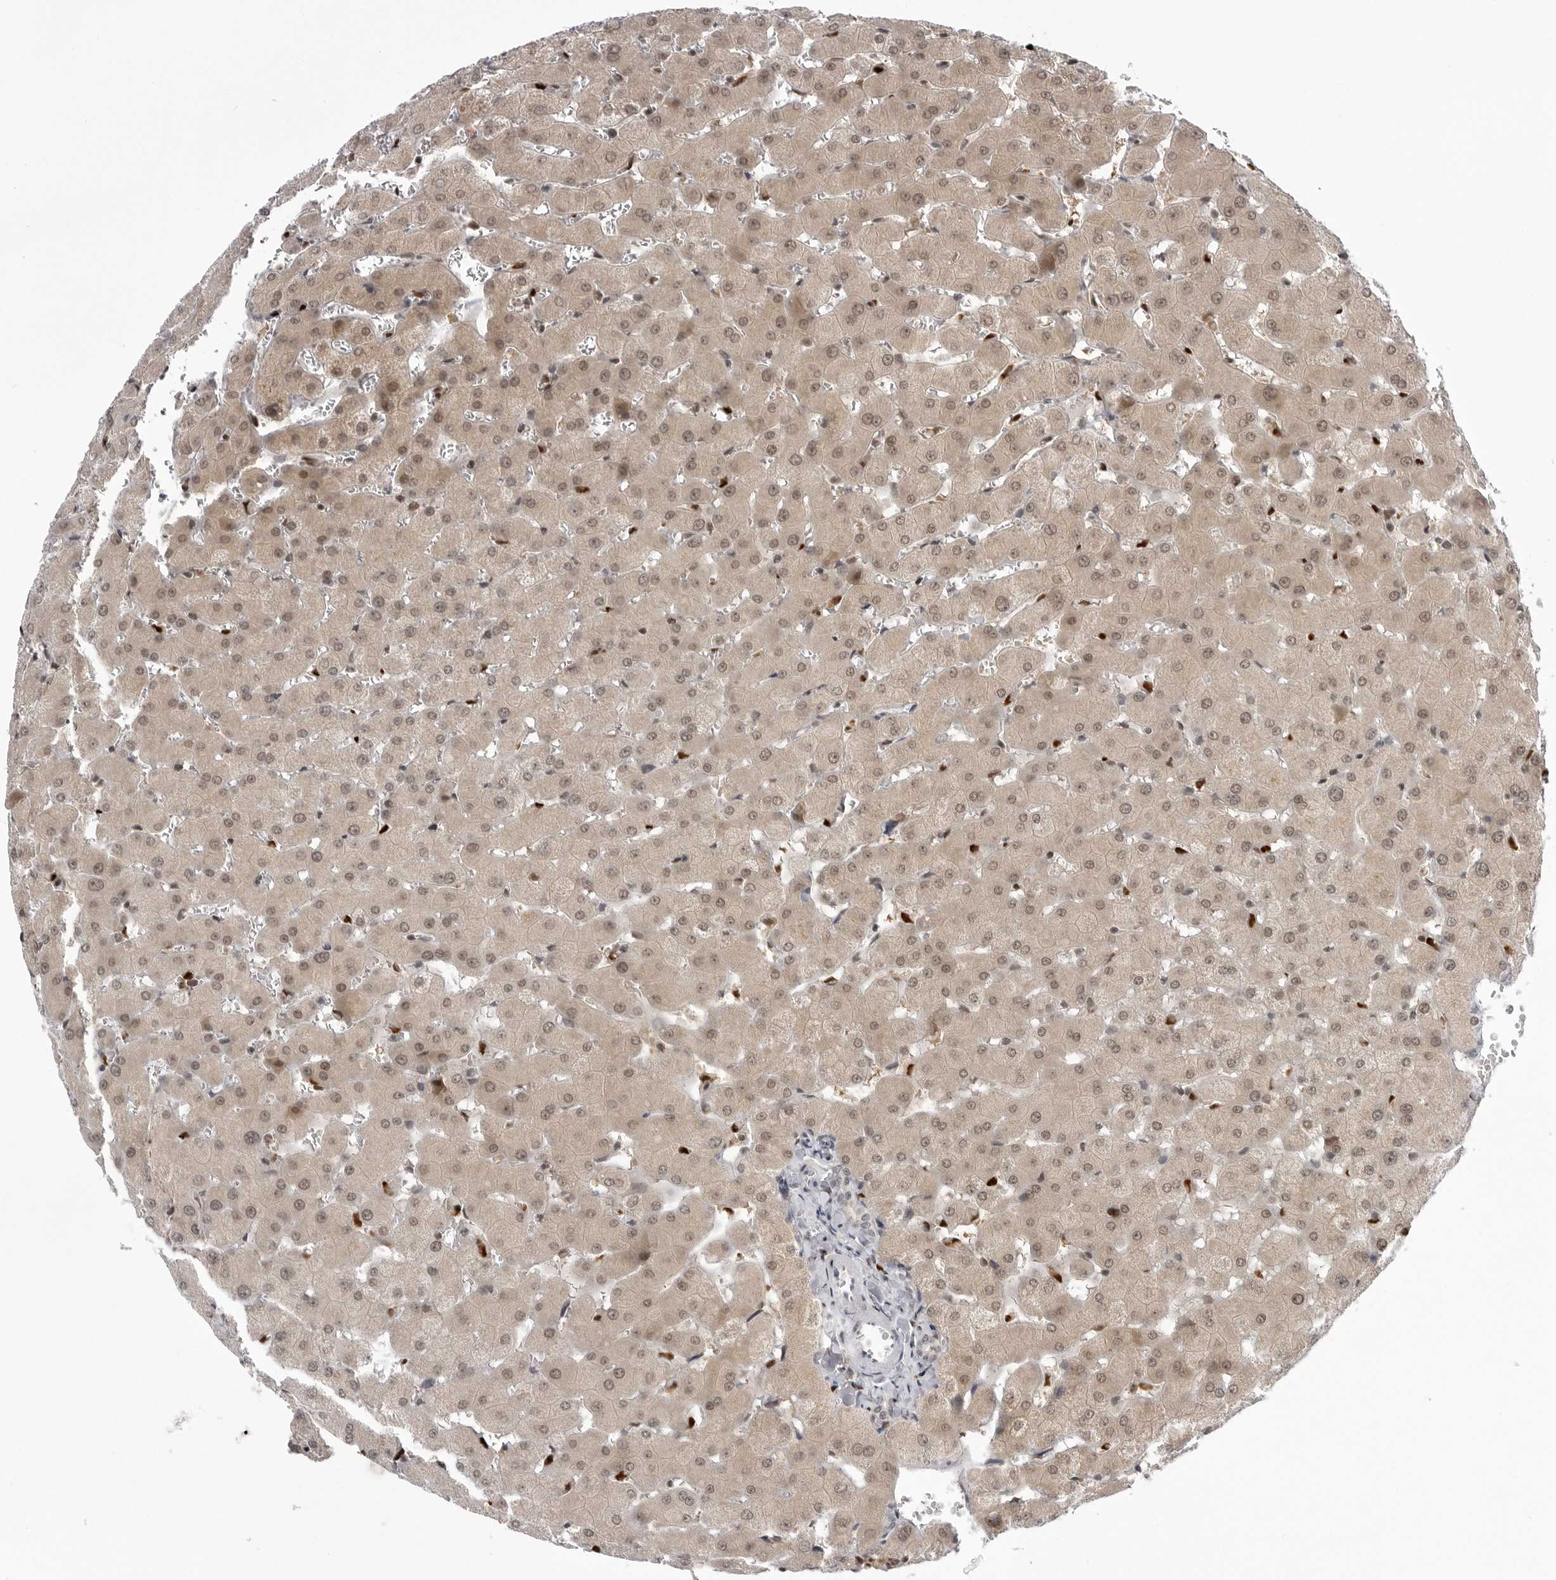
{"staining": {"intensity": "weak", "quantity": "<25%", "location": "nuclear"}, "tissue": "liver", "cell_type": "Cholangiocytes", "image_type": "normal", "snomed": [{"axis": "morphology", "description": "Normal tissue, NOS"}, {"axis": "topography", "description": "Liver"}], "caption": "Immunohistochemistry image of normal liver: liver stained with DAB (3,3'-diaminobenzidine) exhibits no significant protein expression in cholangiocytes. (DAB (3,3'-diaminobenzidine) immunohistochemistry with hematoxylin counter stain).", "gene": "PTK2B", "patient": {"sex": "female", "age": 63}}